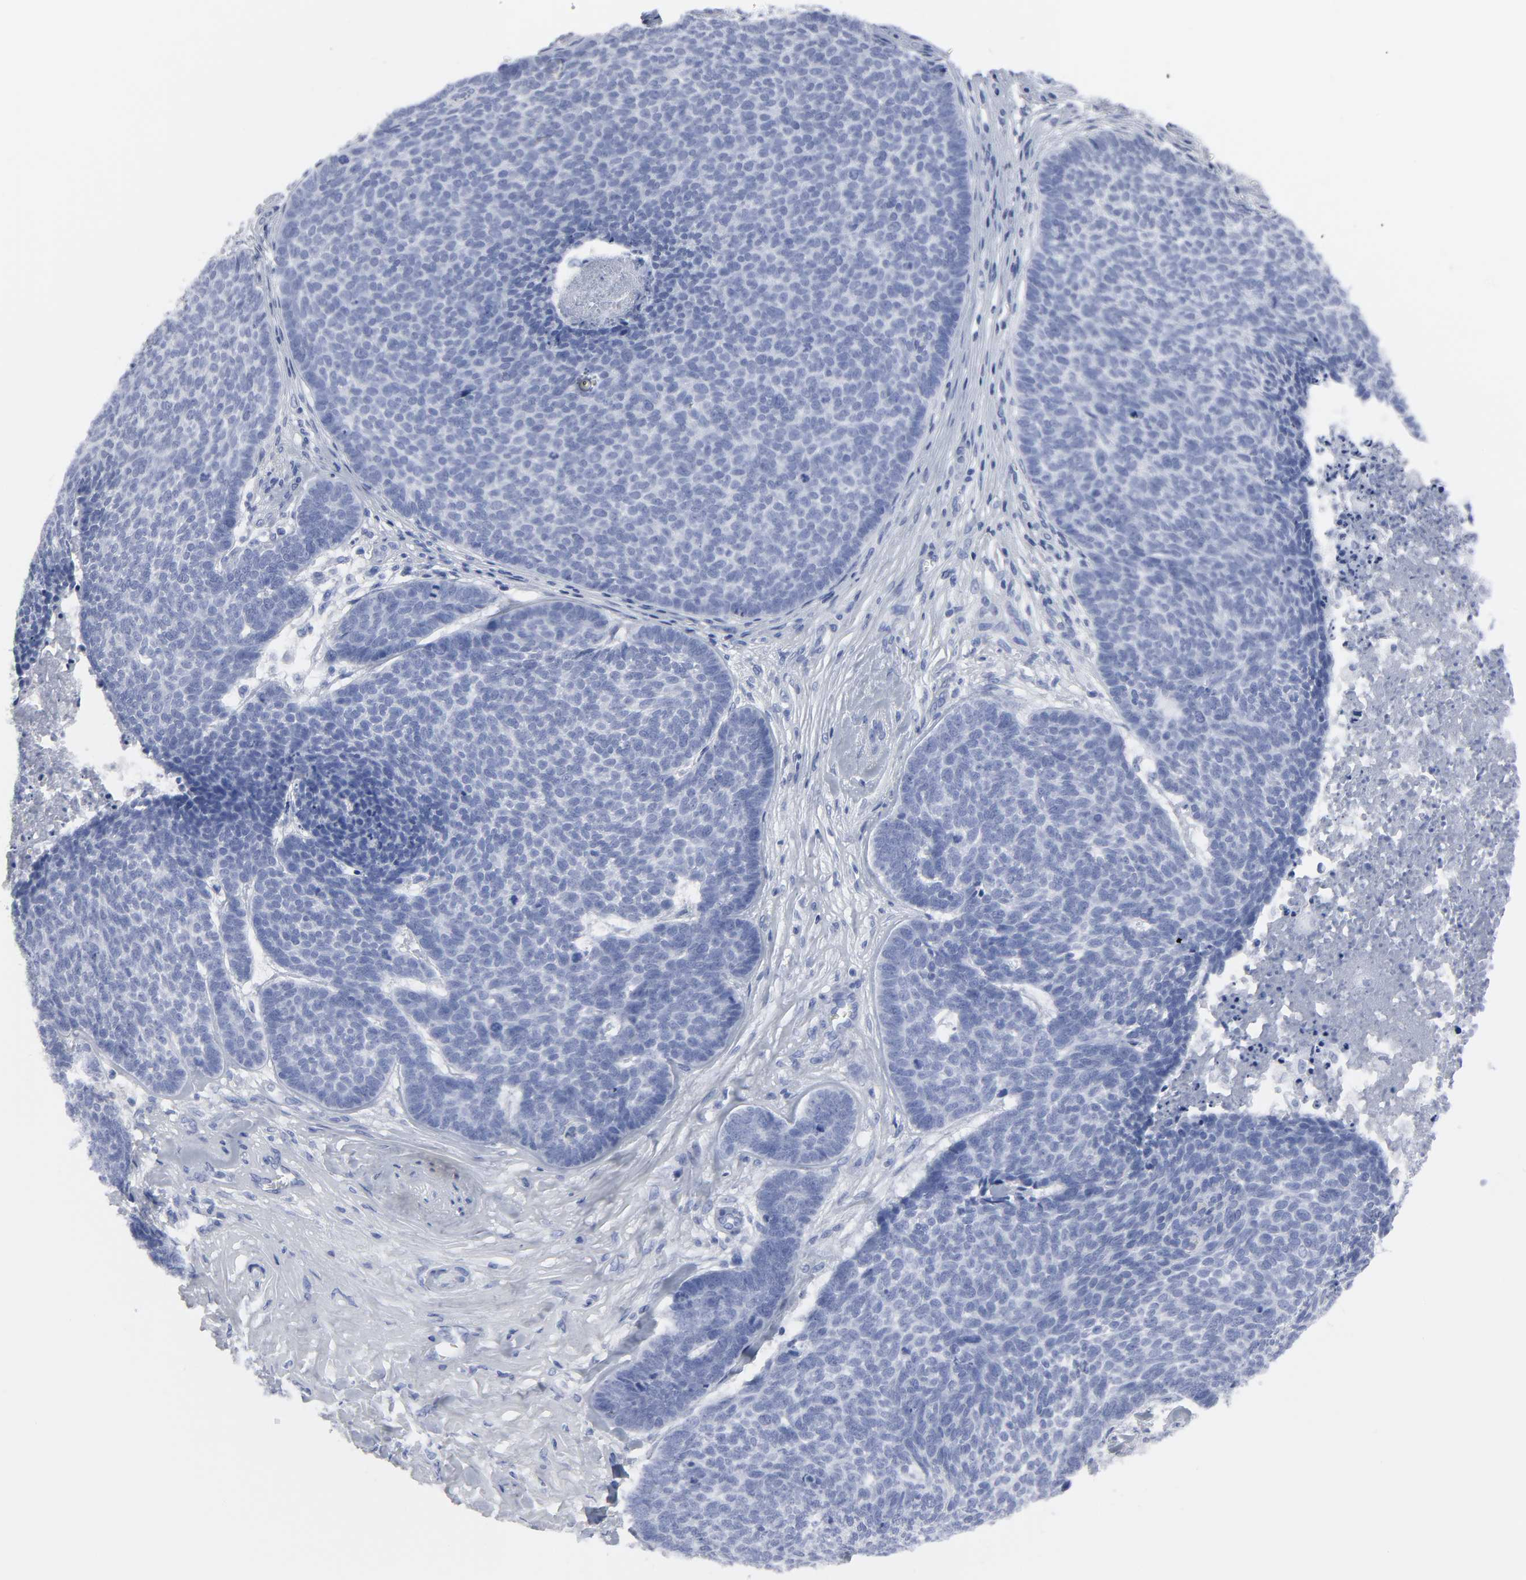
{"staining": {"intensity": "negative", "quantity": "none", "location": "none"}, "tissue": "skin cancer", "cell_type": "Tumor cells", "image_type": "cancer", "snomed": [{"axis": "morphology", "description": "Basal cell carcinoma"}, {"axis": "topography", "description": "Skin"}], "caption": "IHC micrograph of human skin basal cell carcinoma stained for a protein (brown), which shows no positivity in tumor cells. The staining is performed using DAB brown chromogen with nuclei counter-stained in using hematoxylin.", "gene": "HNF4A", "patient": {"sex": "male", "age": 84}}